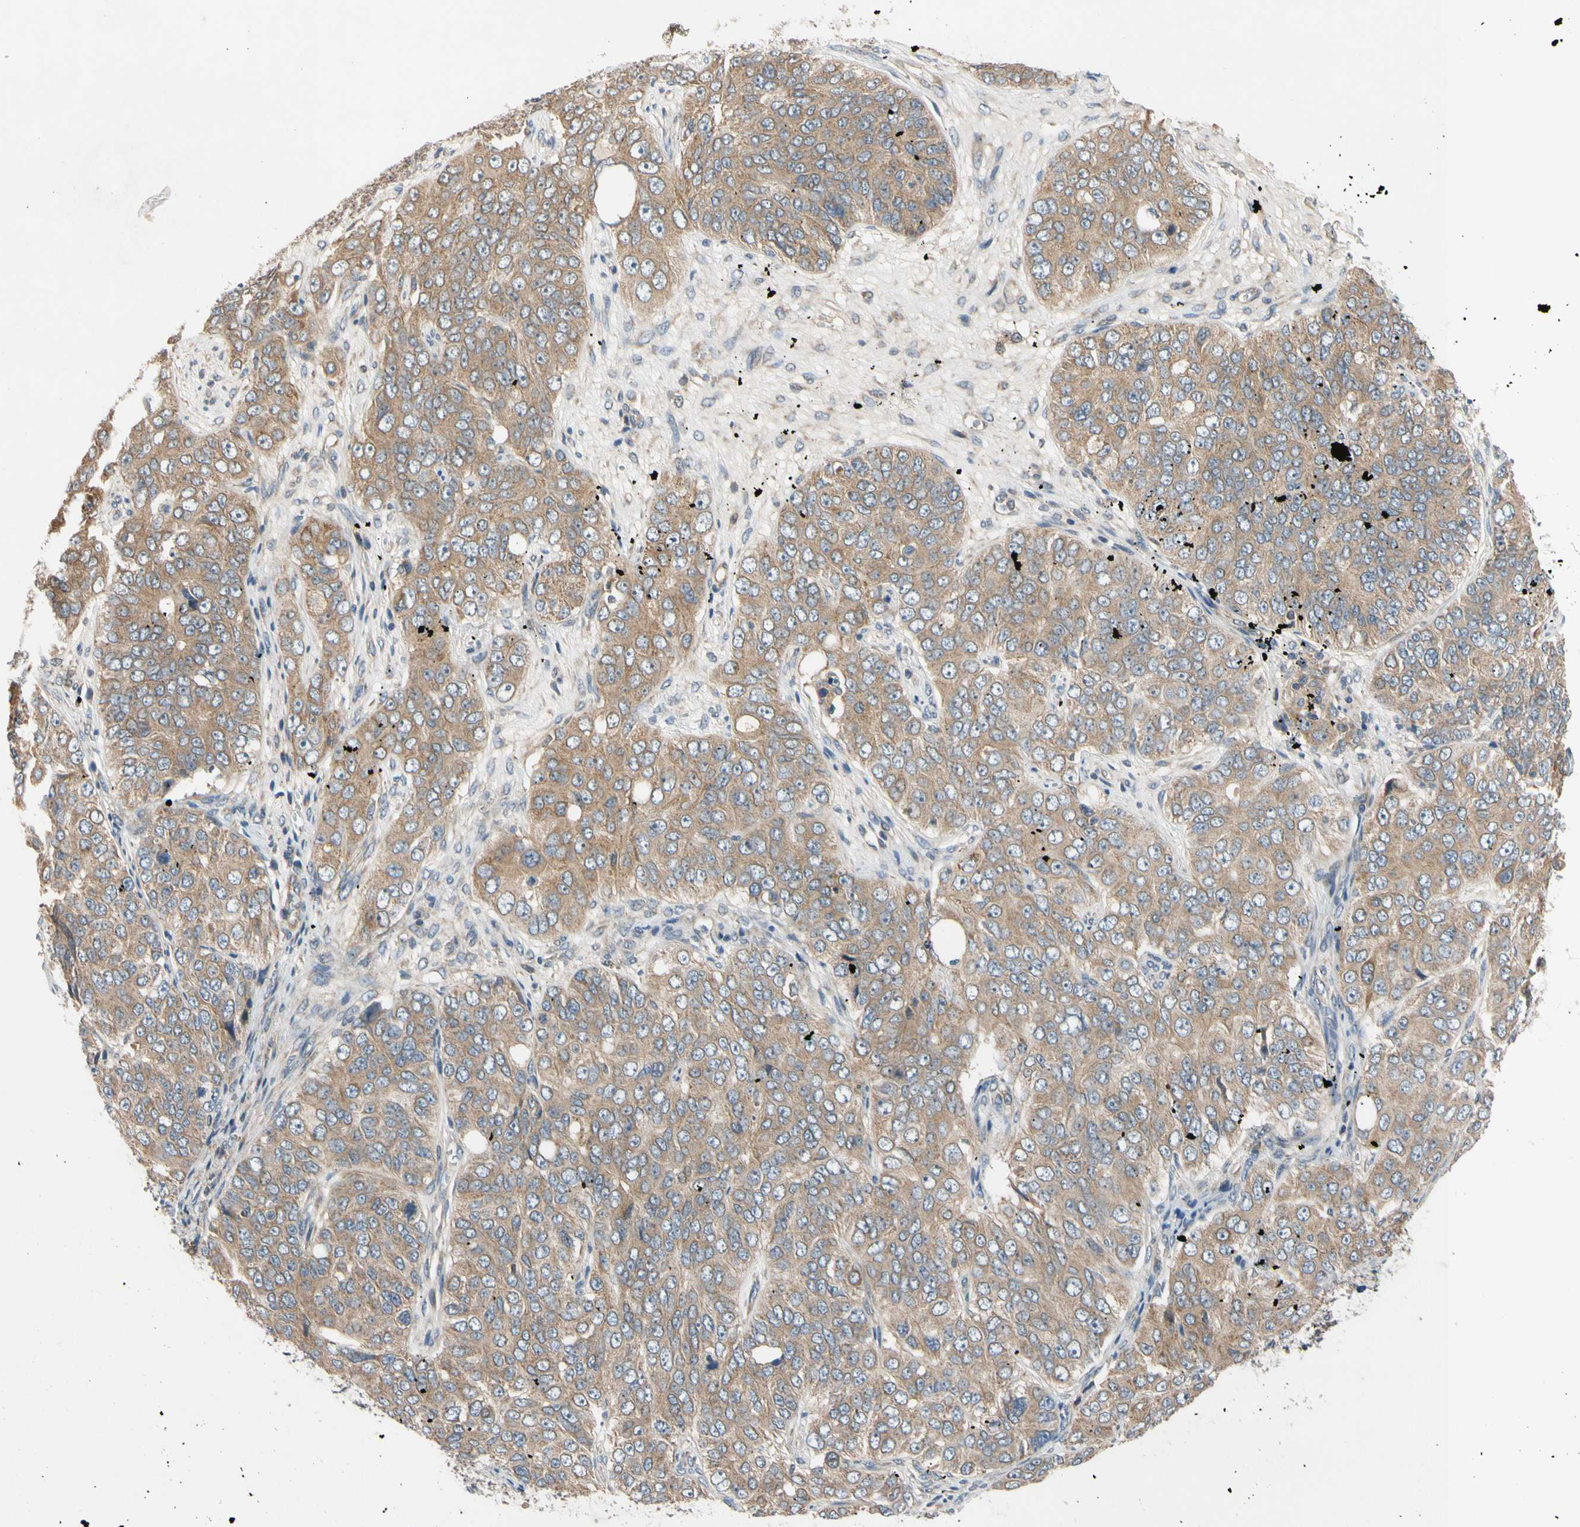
{"staining": {"intensity": "moderate", "quantity": ">75%", "location": "cytoplasmic/membranous"}, "tissue": "ovarian cancer", "cell_type": "Tumor cells", "image_type": "cancer", "snomed": [{"axis": "morphology", "description": "Carcinoma, endometroid"}, {"axis": "topography", "description": "Ovary"}], "caption": "Protein staining shows moderate cytoplasmic/membranous staining in about >75% of tumor cells in endometroid carcinoma (ovarian).", "gene": "MBTPS2", "patient": {"sex": "female", "age": 51}}